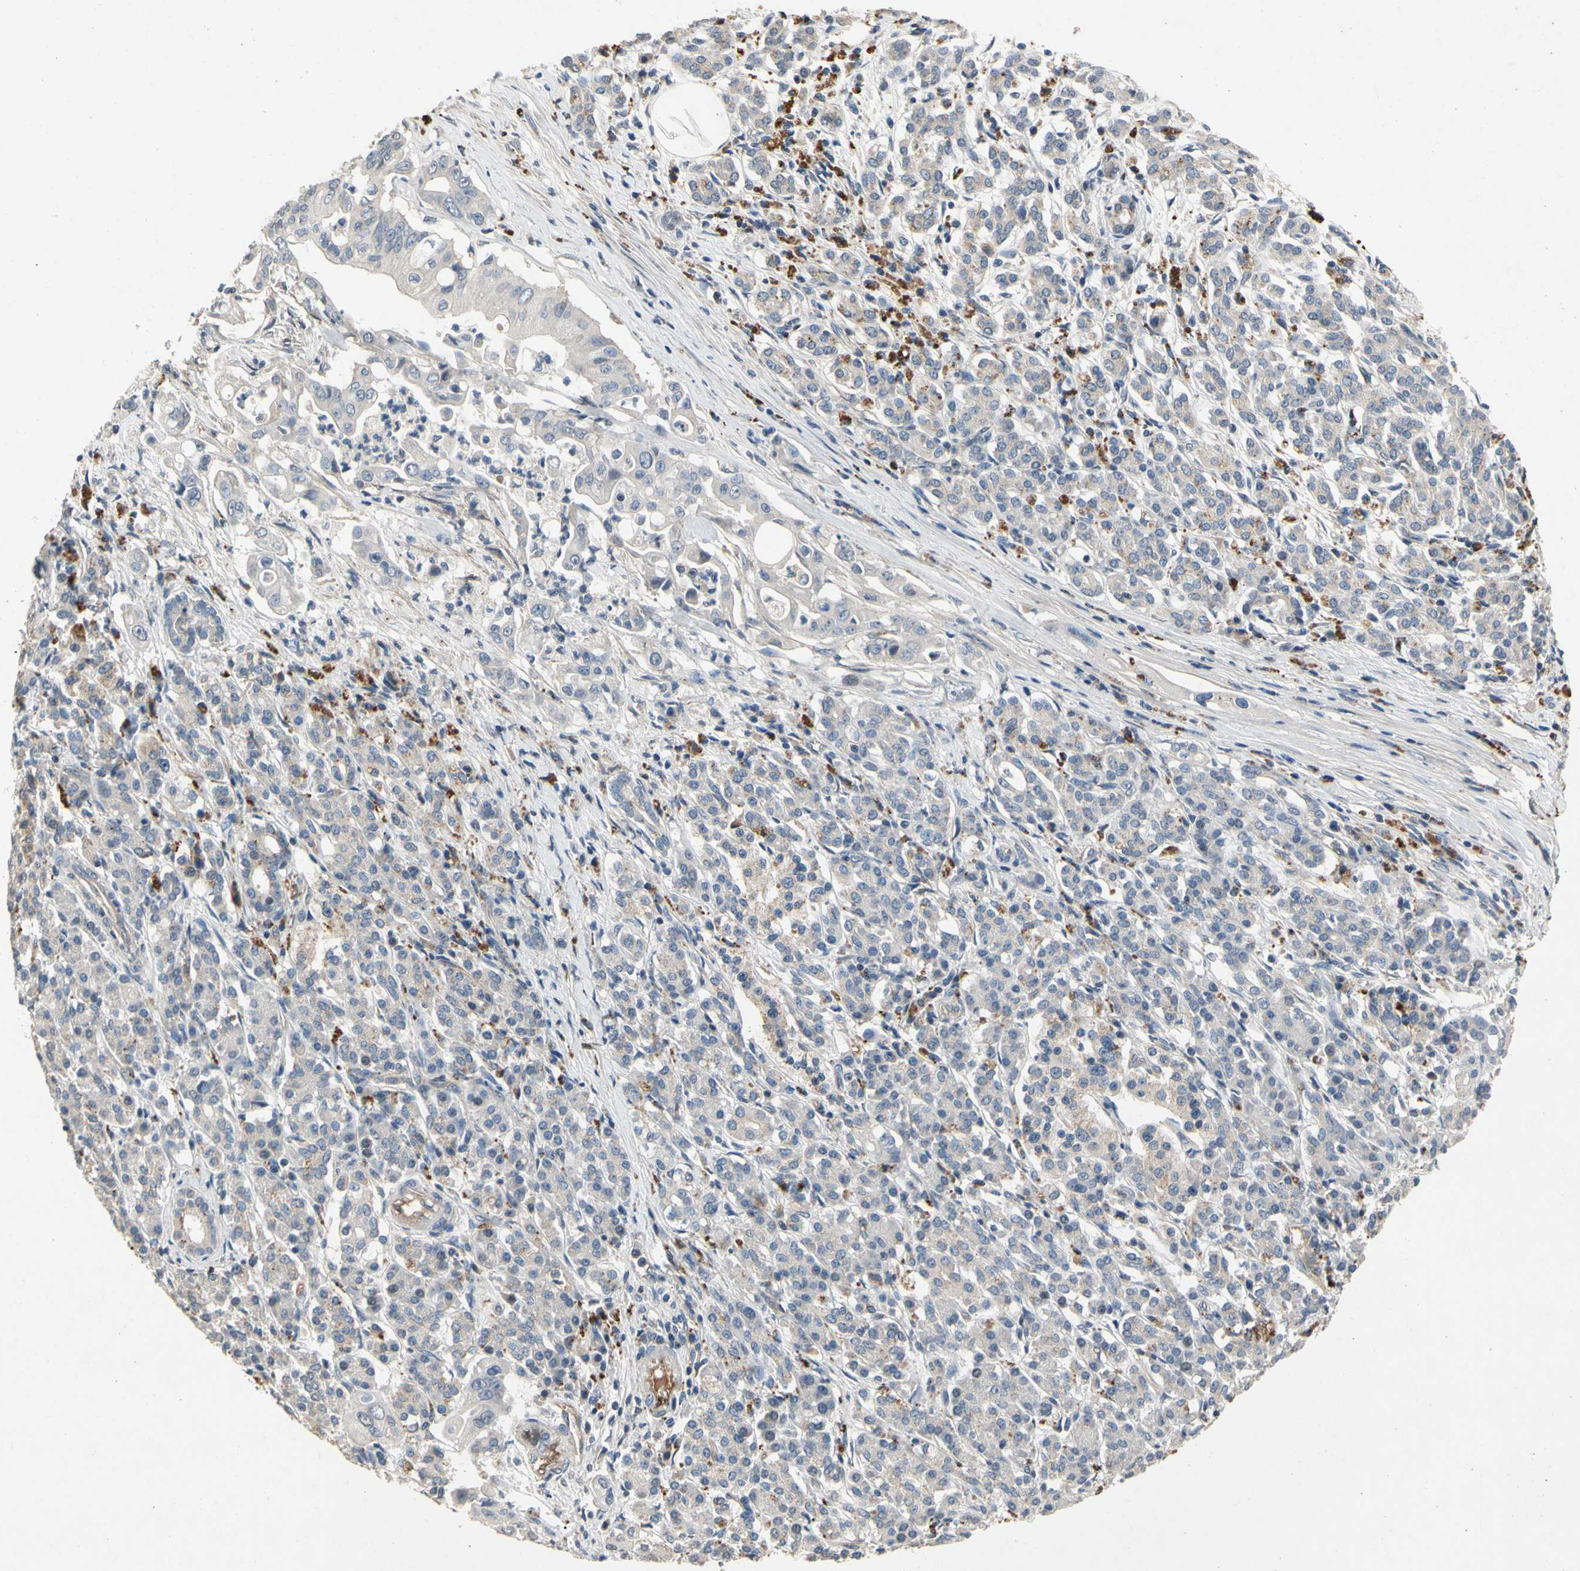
{"staining": {"intensity": "negative", "quantity": "none", "location": "none"}, "tissue": "pancreatic cancer", "cell_type": "Tumor cells", "image_type": "cancer", "snomed": [{"axis": "morphology", "description": "Normal tissue, NOS"}, {"axis": "topography", "description": "Pancreas"}], "caption": "There is no significant staining in tumor cells of pancreatic cancer.", "gene": "ALPL", "patient": {"sex": "male", "age": 42}}